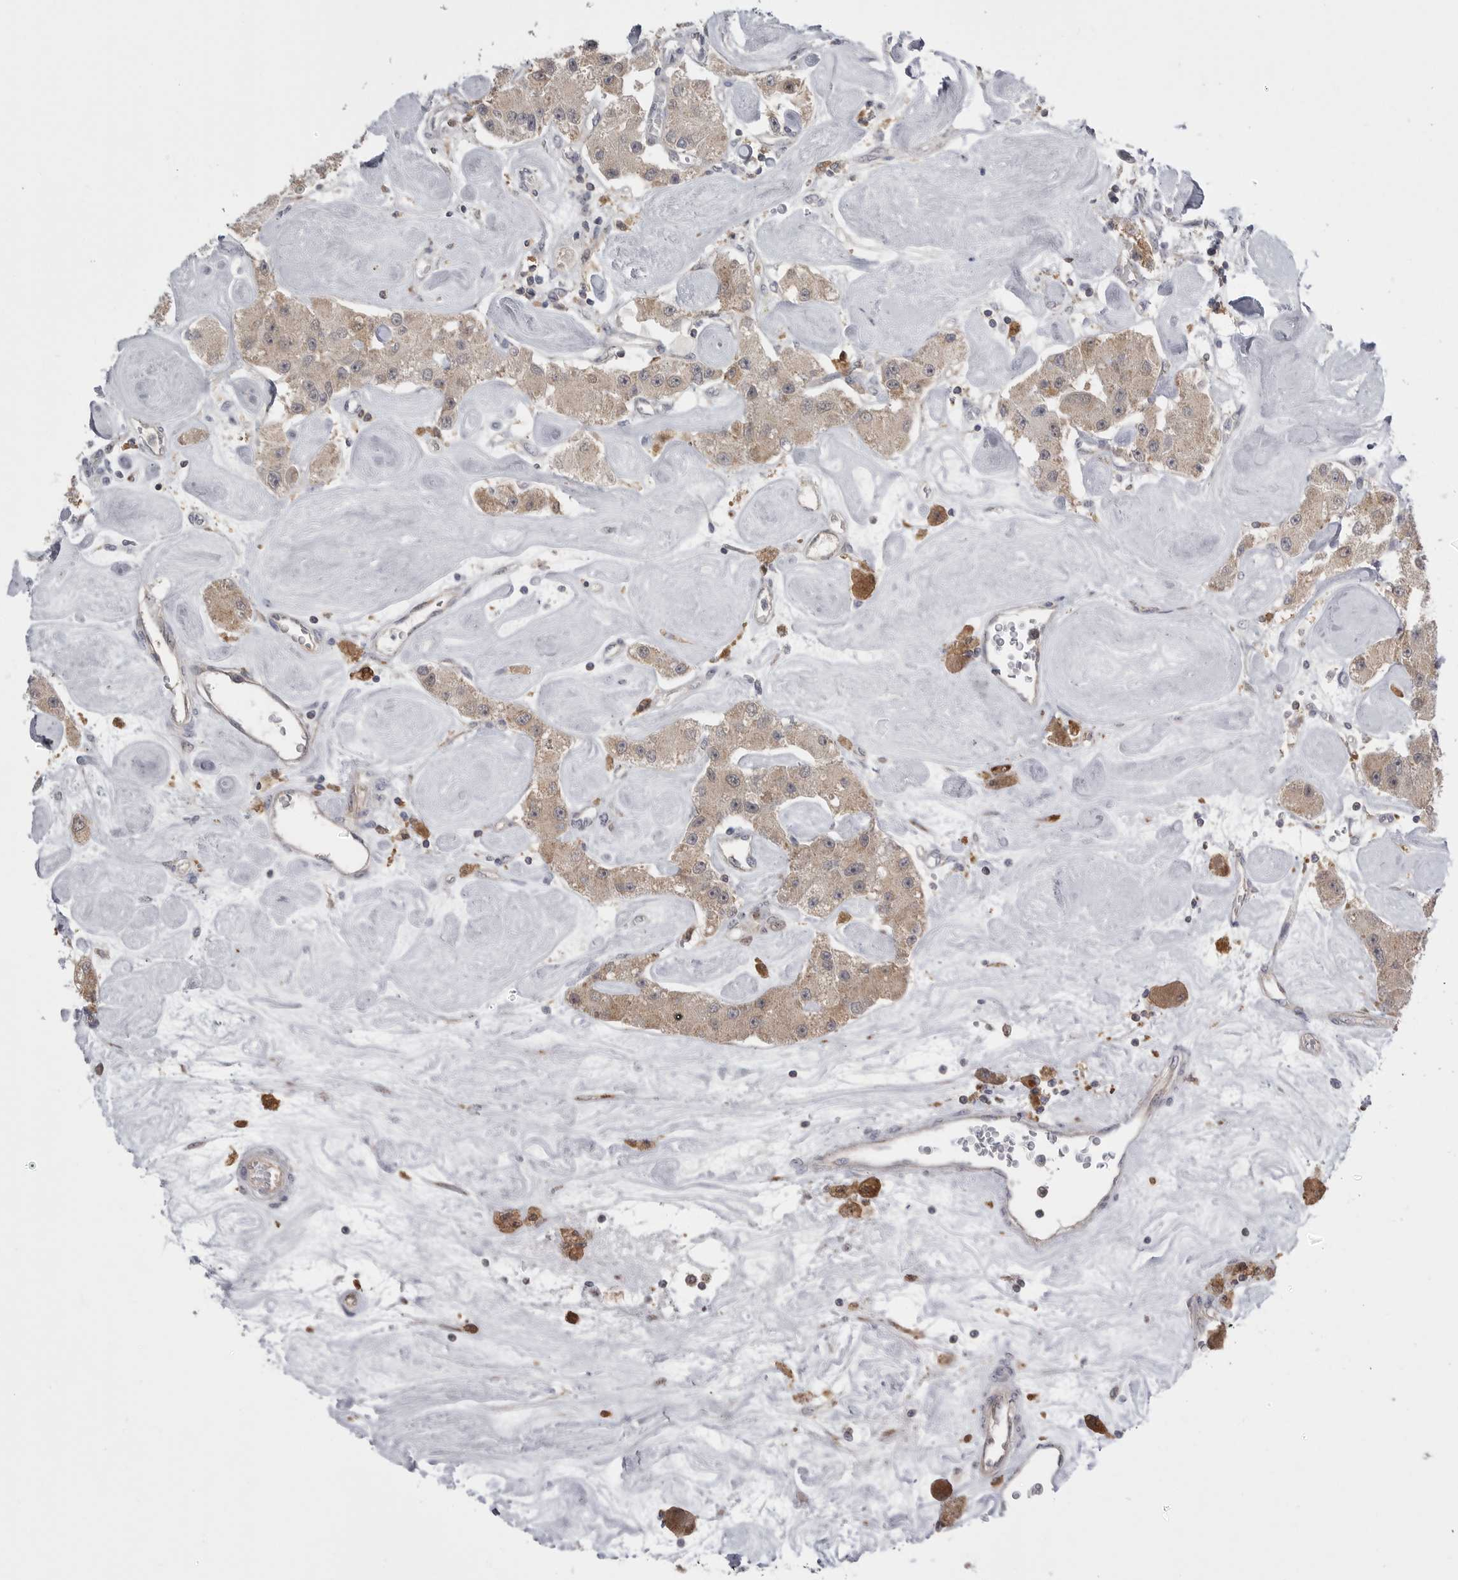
{"staining": {"intensity": "weak", "quantity": ">75%", "location": "cytoplasmic/membranous"}, "tissue": "carcinoid", "cell_type": "Tumor cells", "image_type": "cancer", "snomed": [{"axis": "morphology", "description": "Carcinoid, malignant, NOS"}, {"axis": "topography", "description": "Pancreas"}], "caption": "Protein staining of carcinoid (malignant) tissue shows weak cytoplasmic/membranous staining in about >75% of tumor cells.", "gene": "KYAT3", "patient": {"sex": "male", "age": 41}}